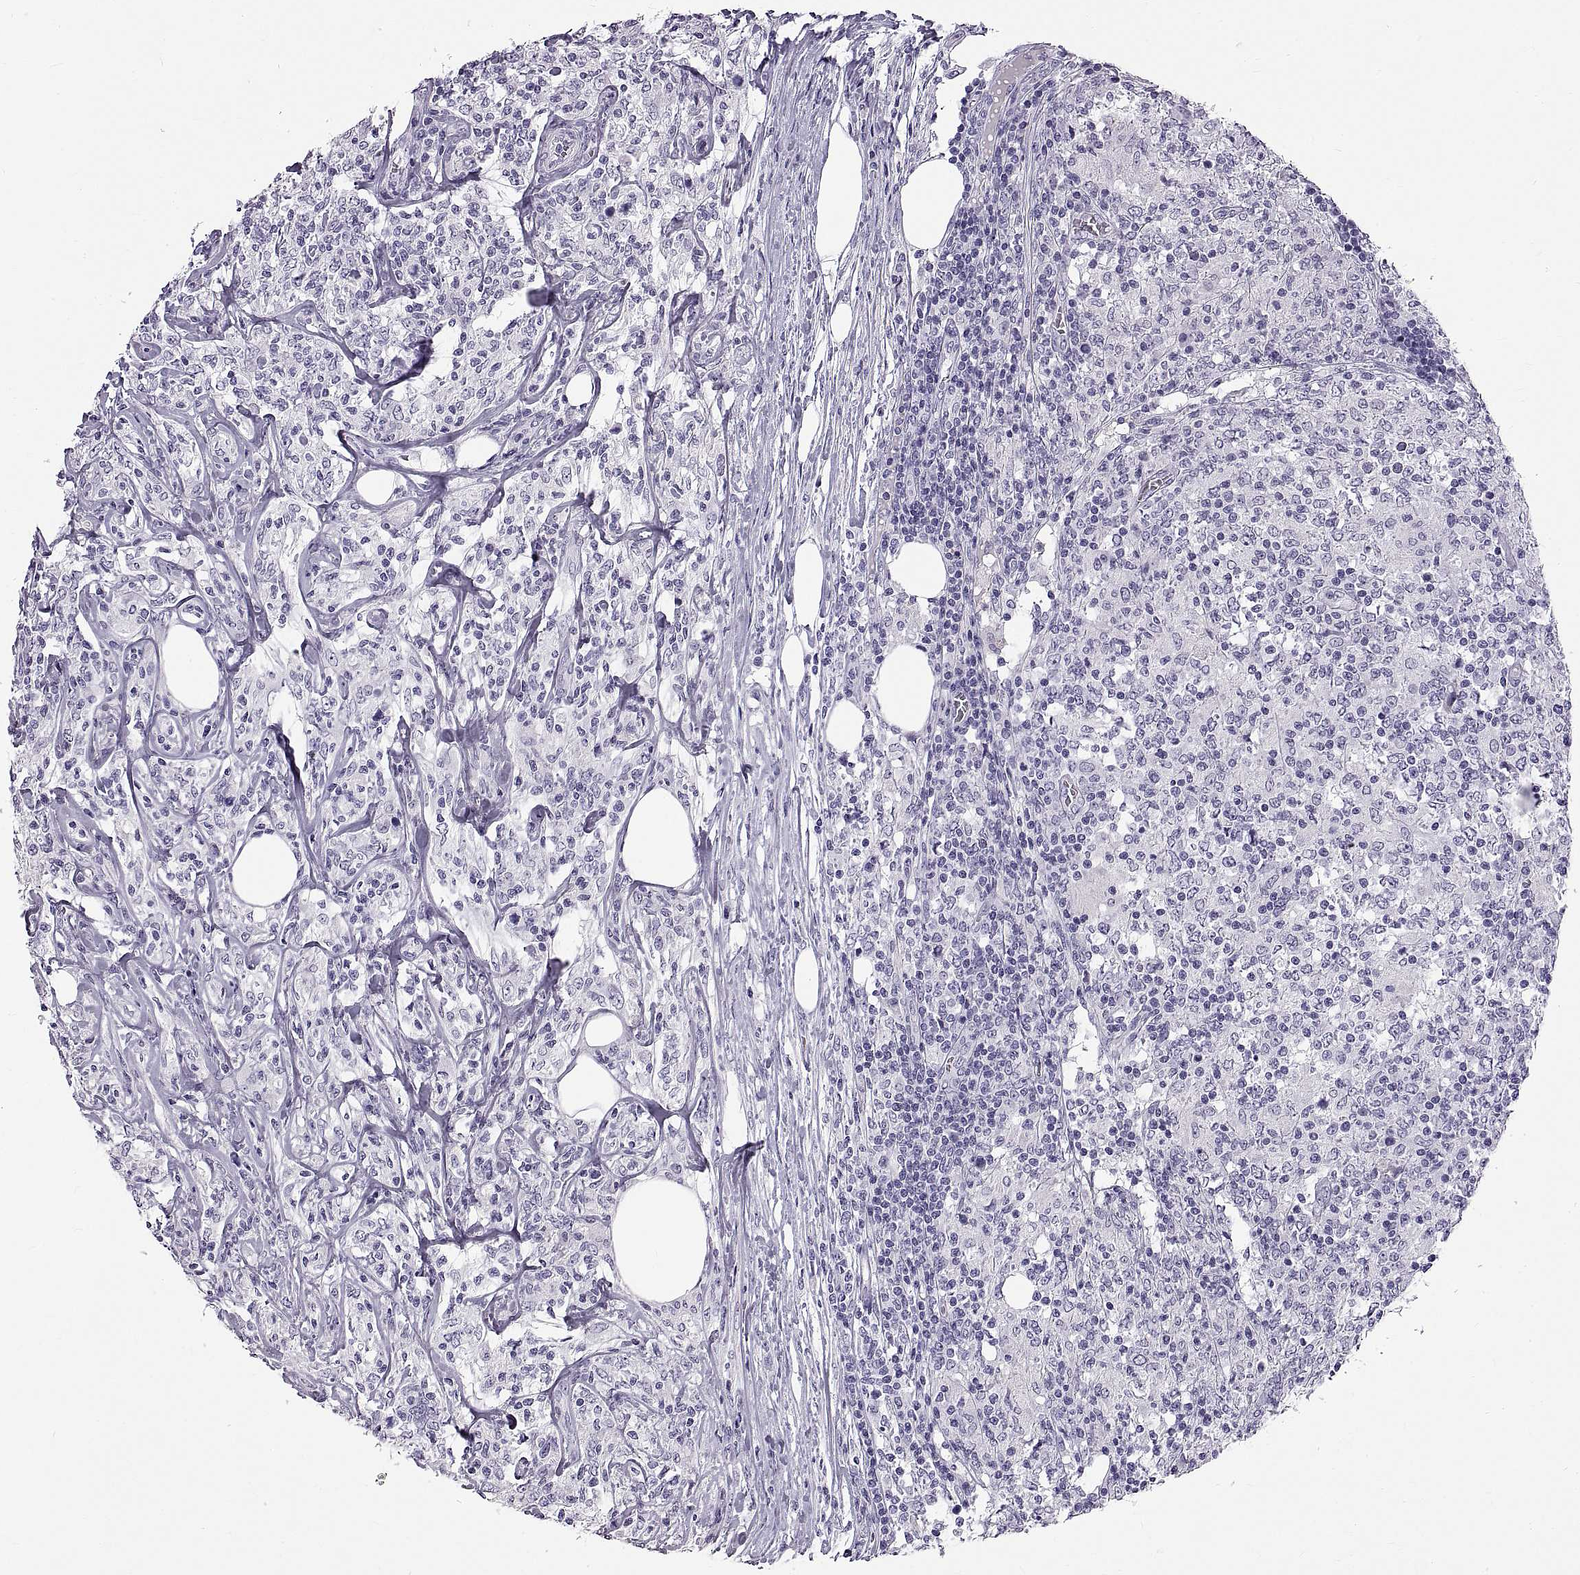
{"staining": {"intensity": "negative", "quantity": "none", "location": "none"}, "tissue": "lymphoma", "cell_type": "Tumor cells", "image_type": "cancer", "snomed": [{"axis": "morphology", "description": "Malignant lymphoma, non-Hodgkin's type, High grade"}, {"axis": "topography", "description": "Lymph node"}], "caption": "The histopathology image displays no significant expression in tumor cells of high-grade malignant lymphoma, non-Hodgkin's type. (DAB IHC with hematoxylin counter stain).", "gene": "WFDC8", "patient": {"sex": "female", "age": 84}}